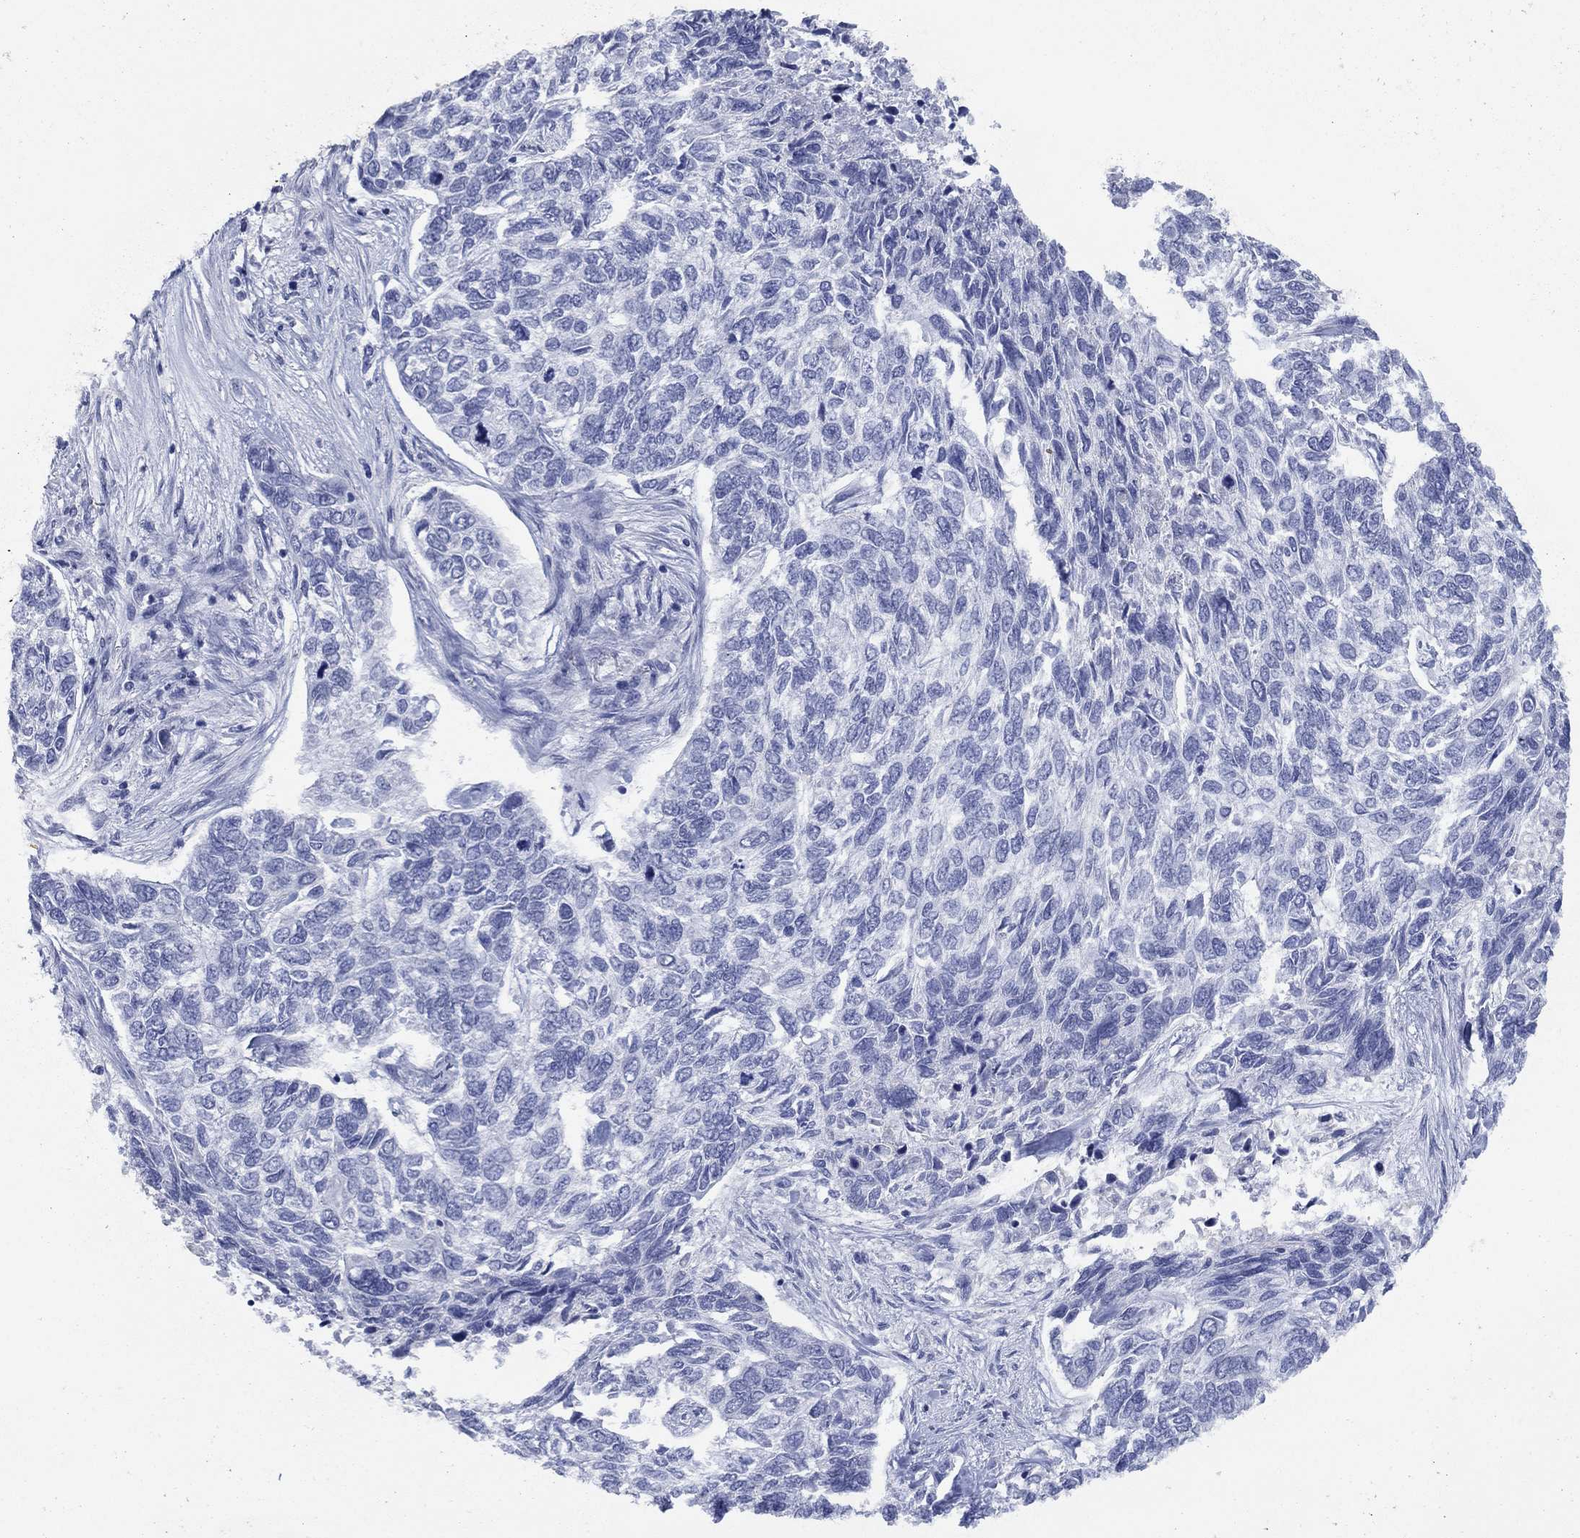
{"staining": {"intensity": "negative", "quantity": "none", "location": "none"}, "tissue": "skin cancer", "cell_type": "Tumor cells", "image_type": "cancer", "snomed": [{"axis": "morphology", "description": "Basal cell carcinoma"}, {"axis": "topography", "description": "Skin"}], "caption": "Skin basal cell carcinoma was stained to show a protein in brown. There is no significant expression in tumor cells. Brightfield microscopy of IHC stained with DAB (brown) and hematoxylin (blue), captured at high magnification.", "gene": "ATP6V1G2", "patient": {"sex": "female", "age": 65}}